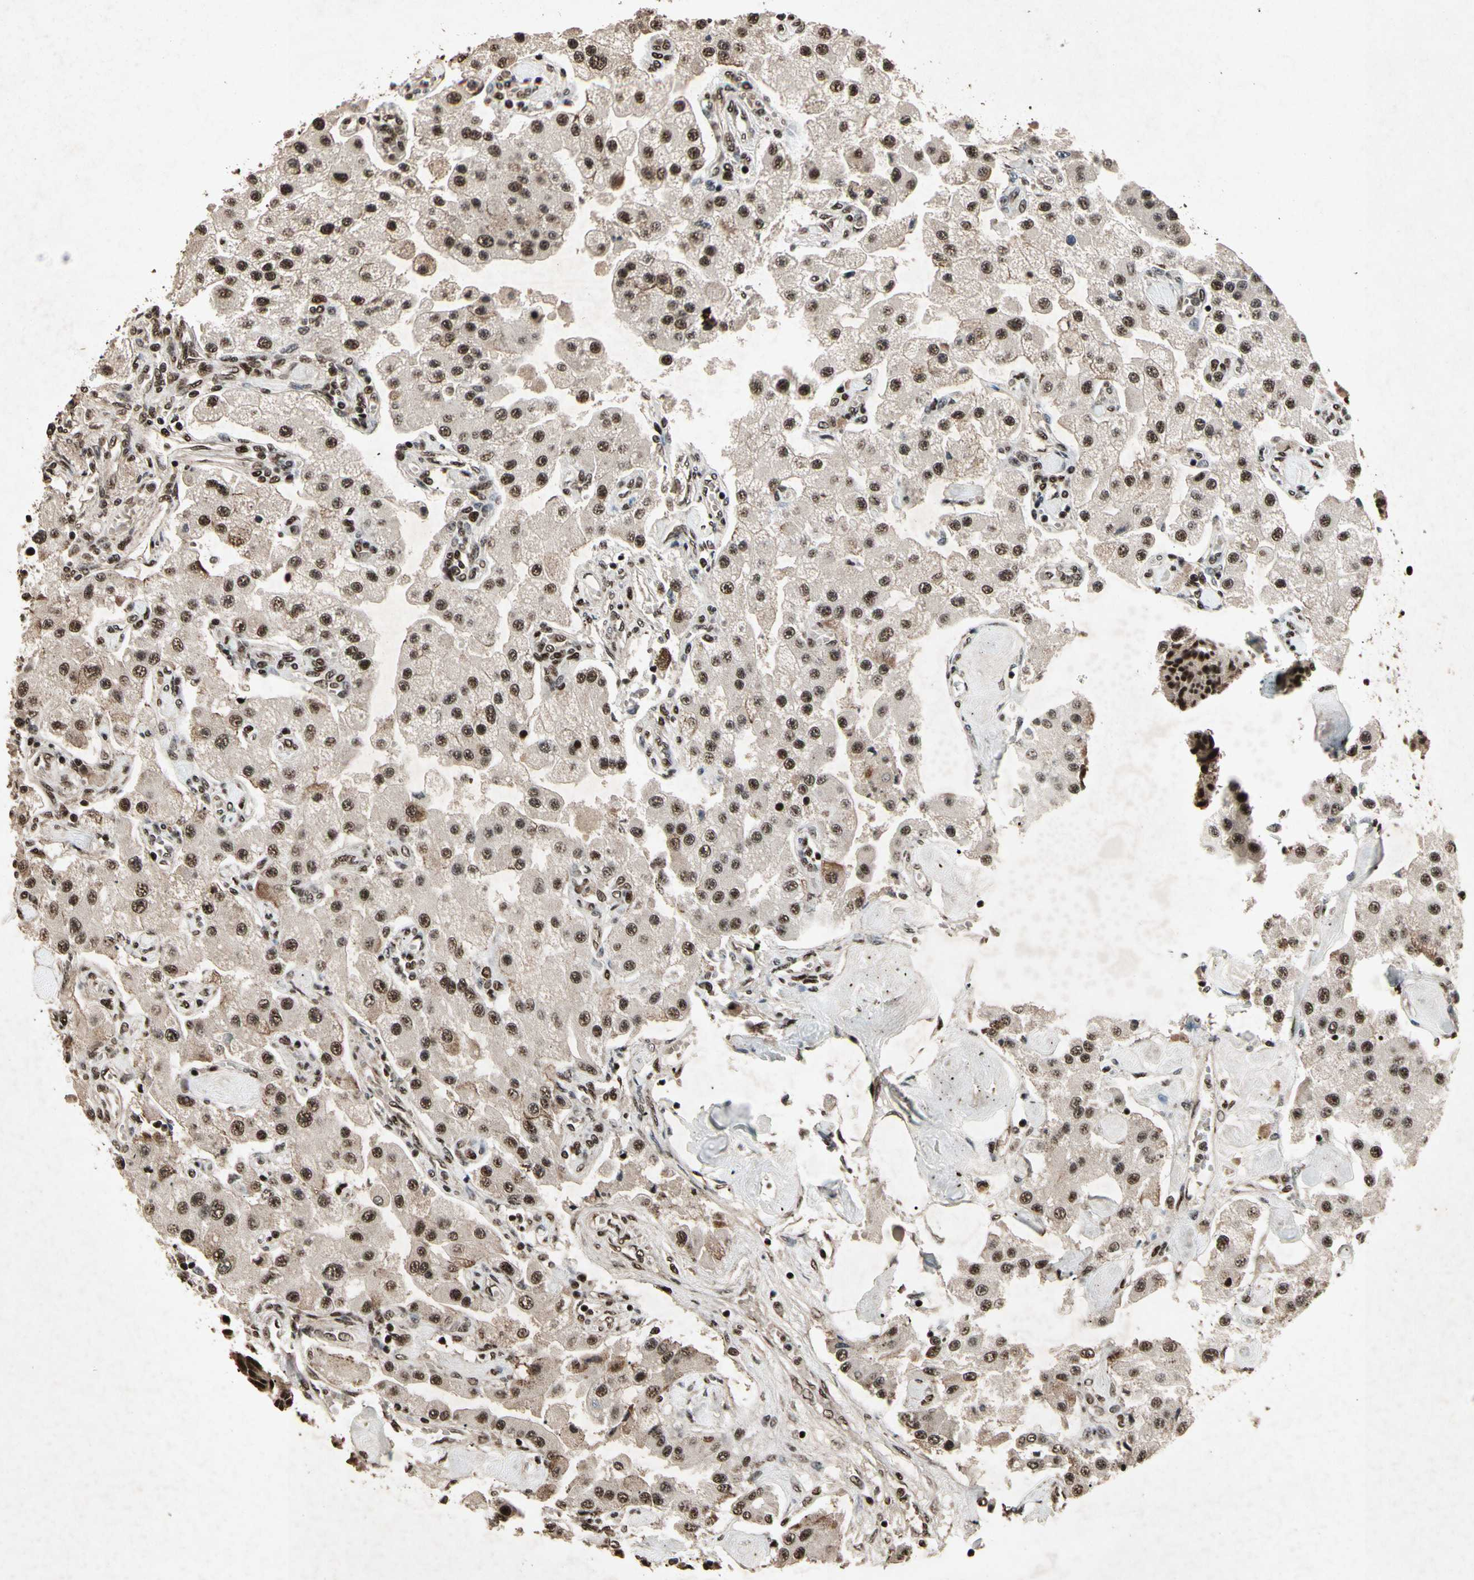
{"staining": {"intensity": "strong", "quantity": ">75%", "location": "nuclear"}, "tissue": "carcinoid", "cell_type": "Tumor cells", "image_type": "cancer", "snomed": [{"axis": "morphology", "description": "Carcinoid, malignant, NOS"}, {"axis": "topography", "description": "Pancreas"}], "caption": "Malignant carcinoid stained with a brown dye reveals strong nuclear positive expression in approximately >75% of tumor cells.", "gene": "TBX2", "patient": {"sex": "male", "age": 41}}